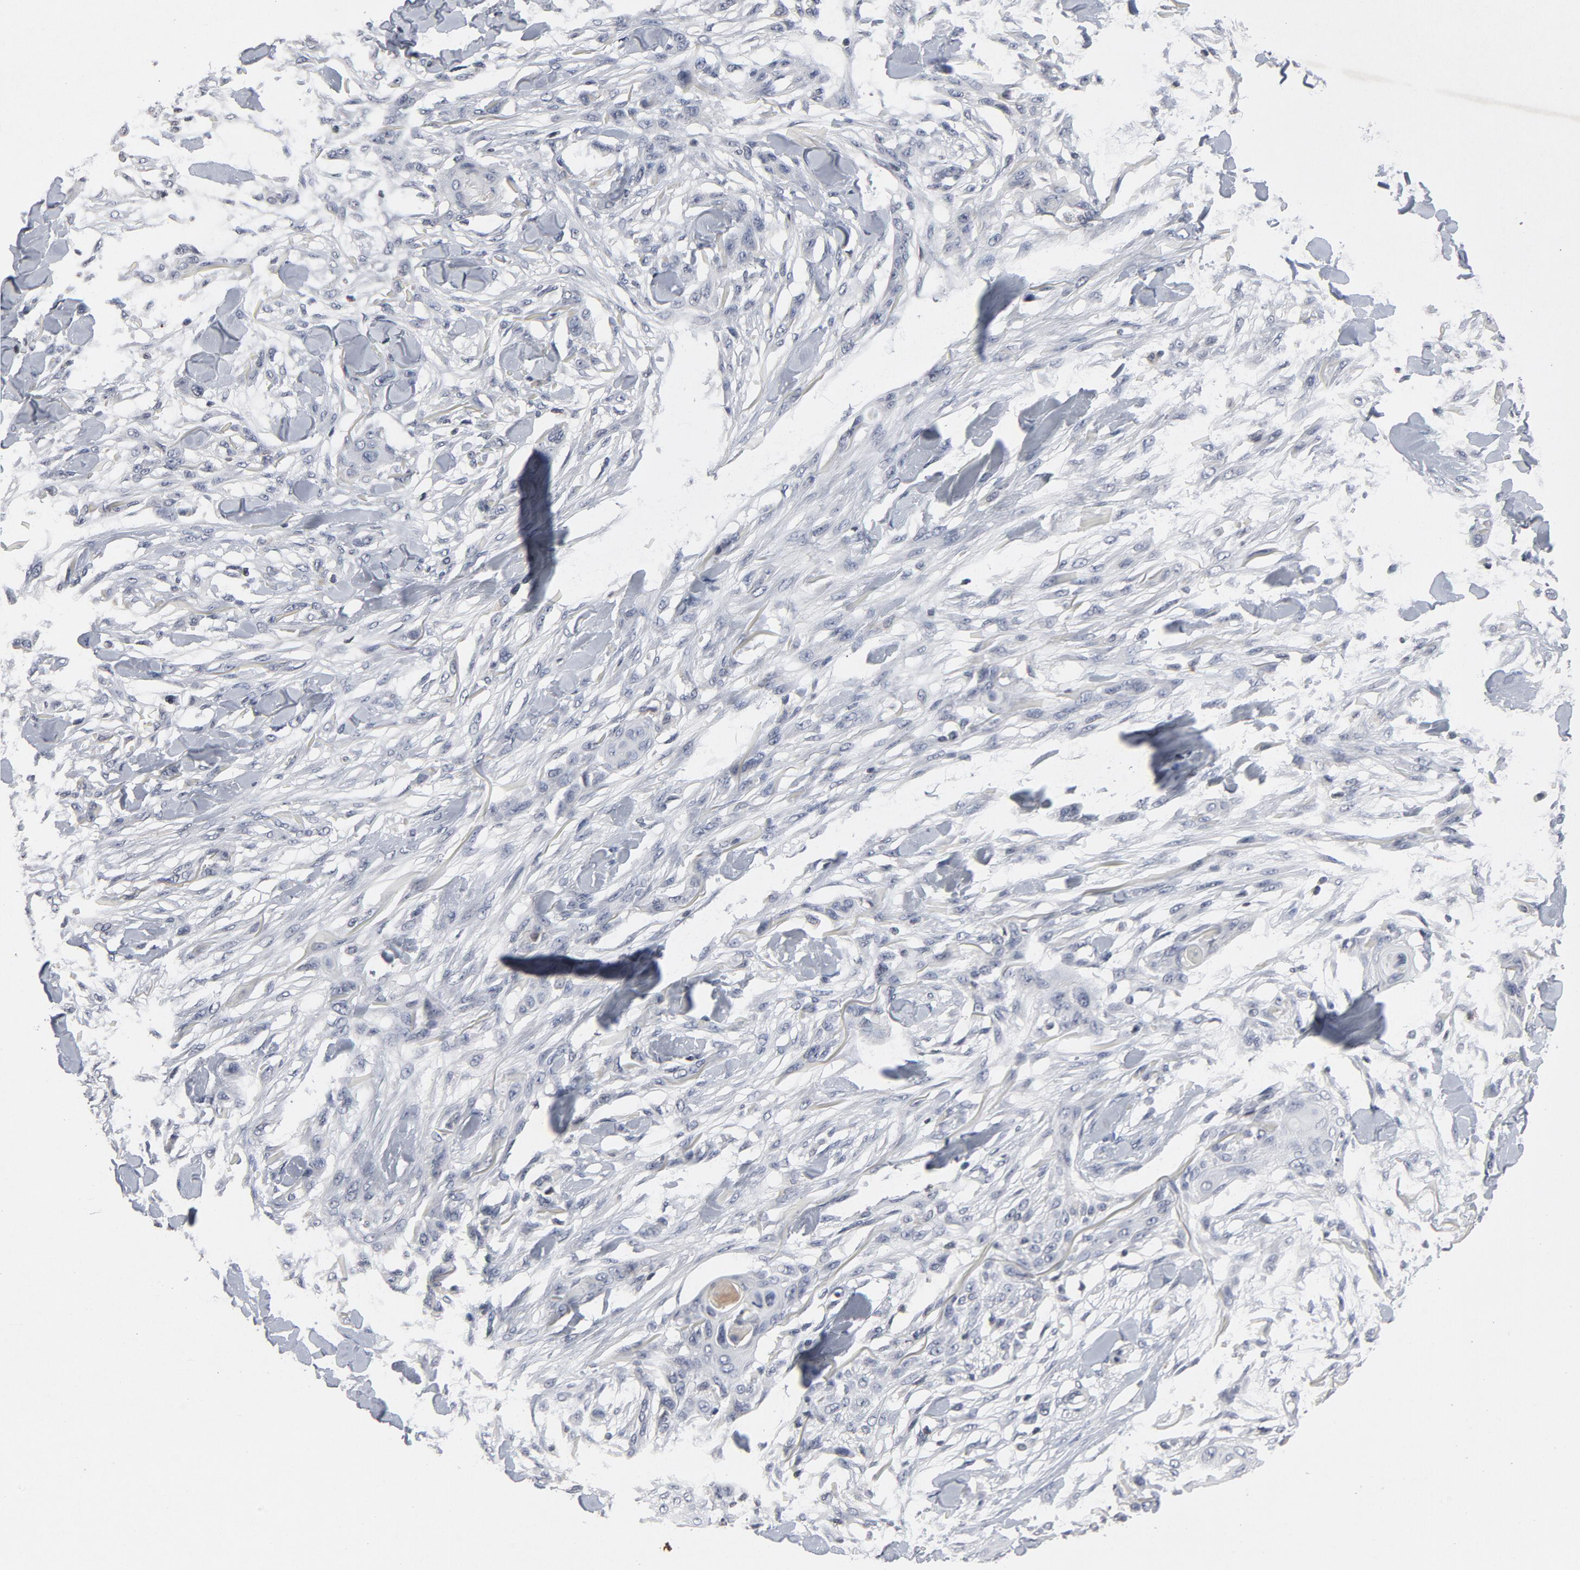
{"staining": {"intensity": "negative", "quantity": "none", "location": "none"}, "tissue": "skin cancer", "cell_type": "Tumor cells", "image_type": "cancer", "snomed": [{"axis": "morphology", "description": "Normal tissue, NOS"}, {"axis": "morphology", "description": "Squamous cell carcinoma, NOS"}, {"axis": "topography", "description": "Skin"}], "caption": "This is an immunohistochemistry micrograph of squamous cell carcinoma (skin). There is no staining in tumor cells.", "gene": "TCL1A", "patient": {"sex": "female", "age": 59}}